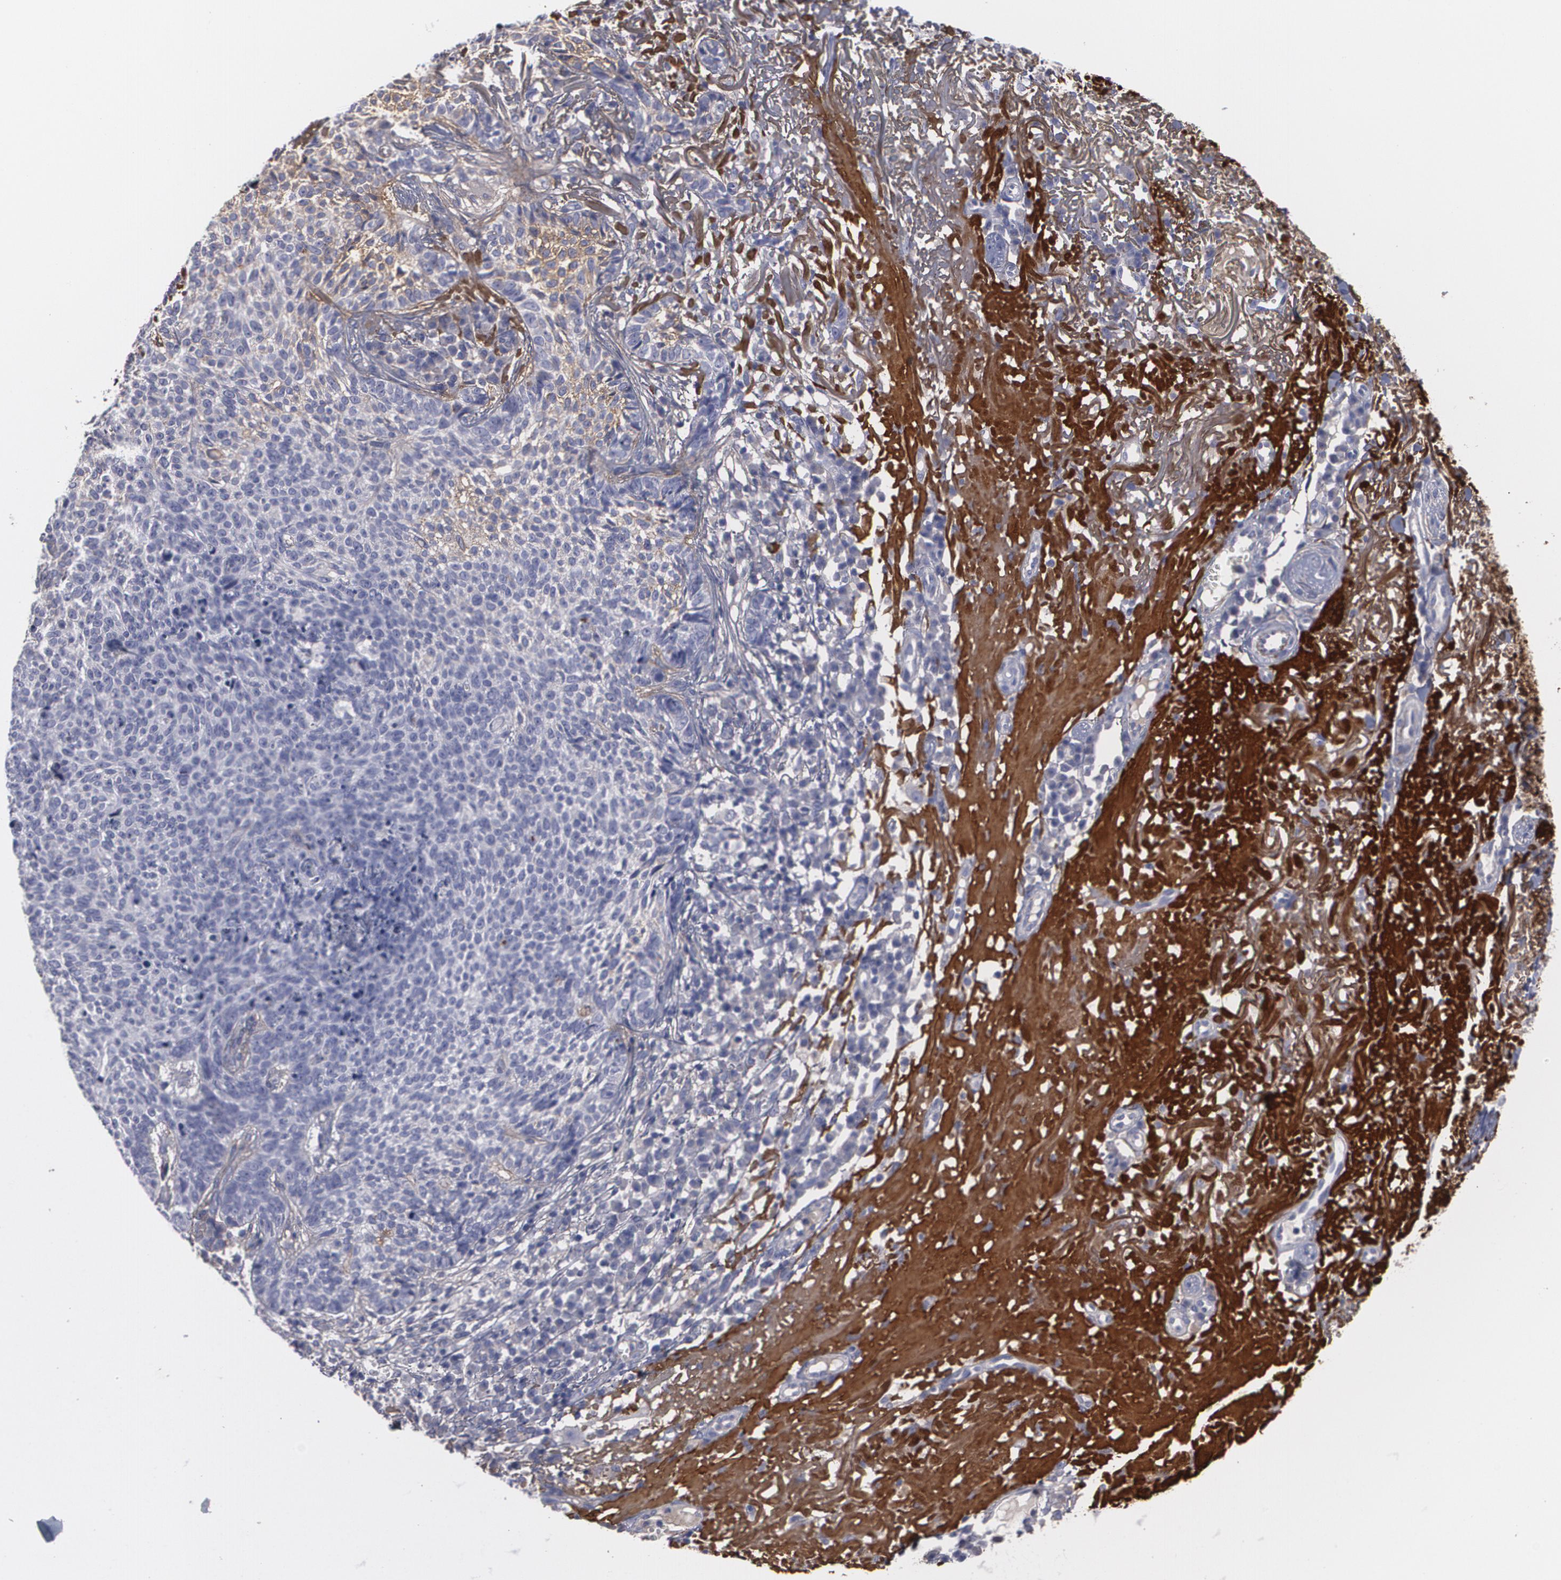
{"staining": {"intensity": "negative", "quantity": "none", "location": "none"}, "tissue": "skin cancer", "cell_type": "Tumor cells", "image_type": "cancer", "snomed": [{"axis": "morphology", "description": "Basal cell carcinoma"}, {"axis": "topography", "description": "Skin"}], "caption": "Tumor cells are negative for protein expression in human skin cancer.", "gene": "FBLN1", "patient": {"sex": "female", "age": 89}}